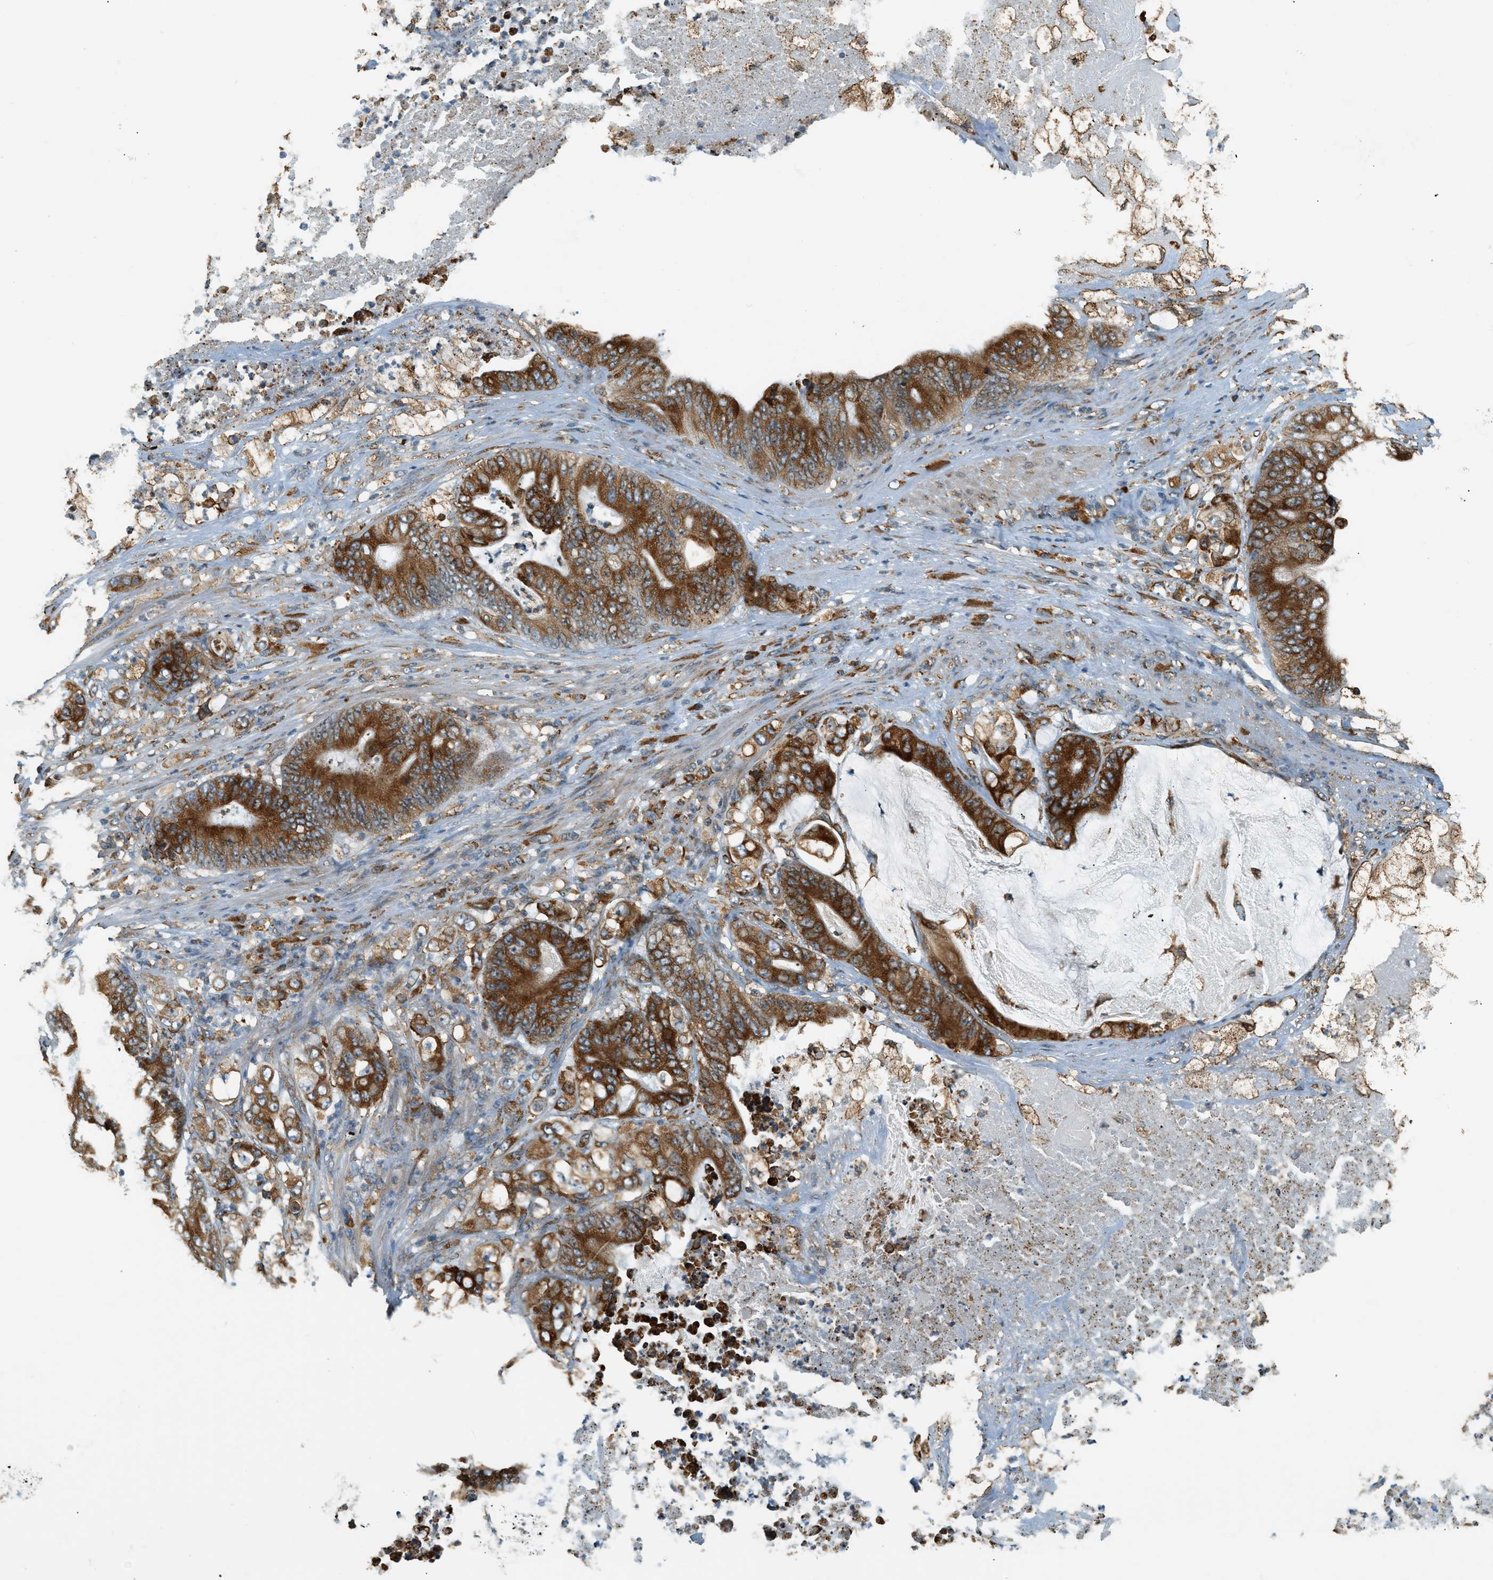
{"staining": {"intensity": "strong", "quantity": ">75%", "location": "cytoplasmic/membranous"}, "tissue": "stomach cancer", "cell_type": "Tumor cells", "image_type": "cancer", "snomed": [{"axis": "morphology", "description": "Adenocarcinoma, NOS"}, {"axis": "topography", "description": "Stomach"}], "caption": "Protein expression analysis of human adenocarcinoma (stomach) reveals strong cytoplasmic/membranous expression in about >75% of tumor cells.", "gene": "SEMA4D", "patient": {"sex": "female", "age": 73}}